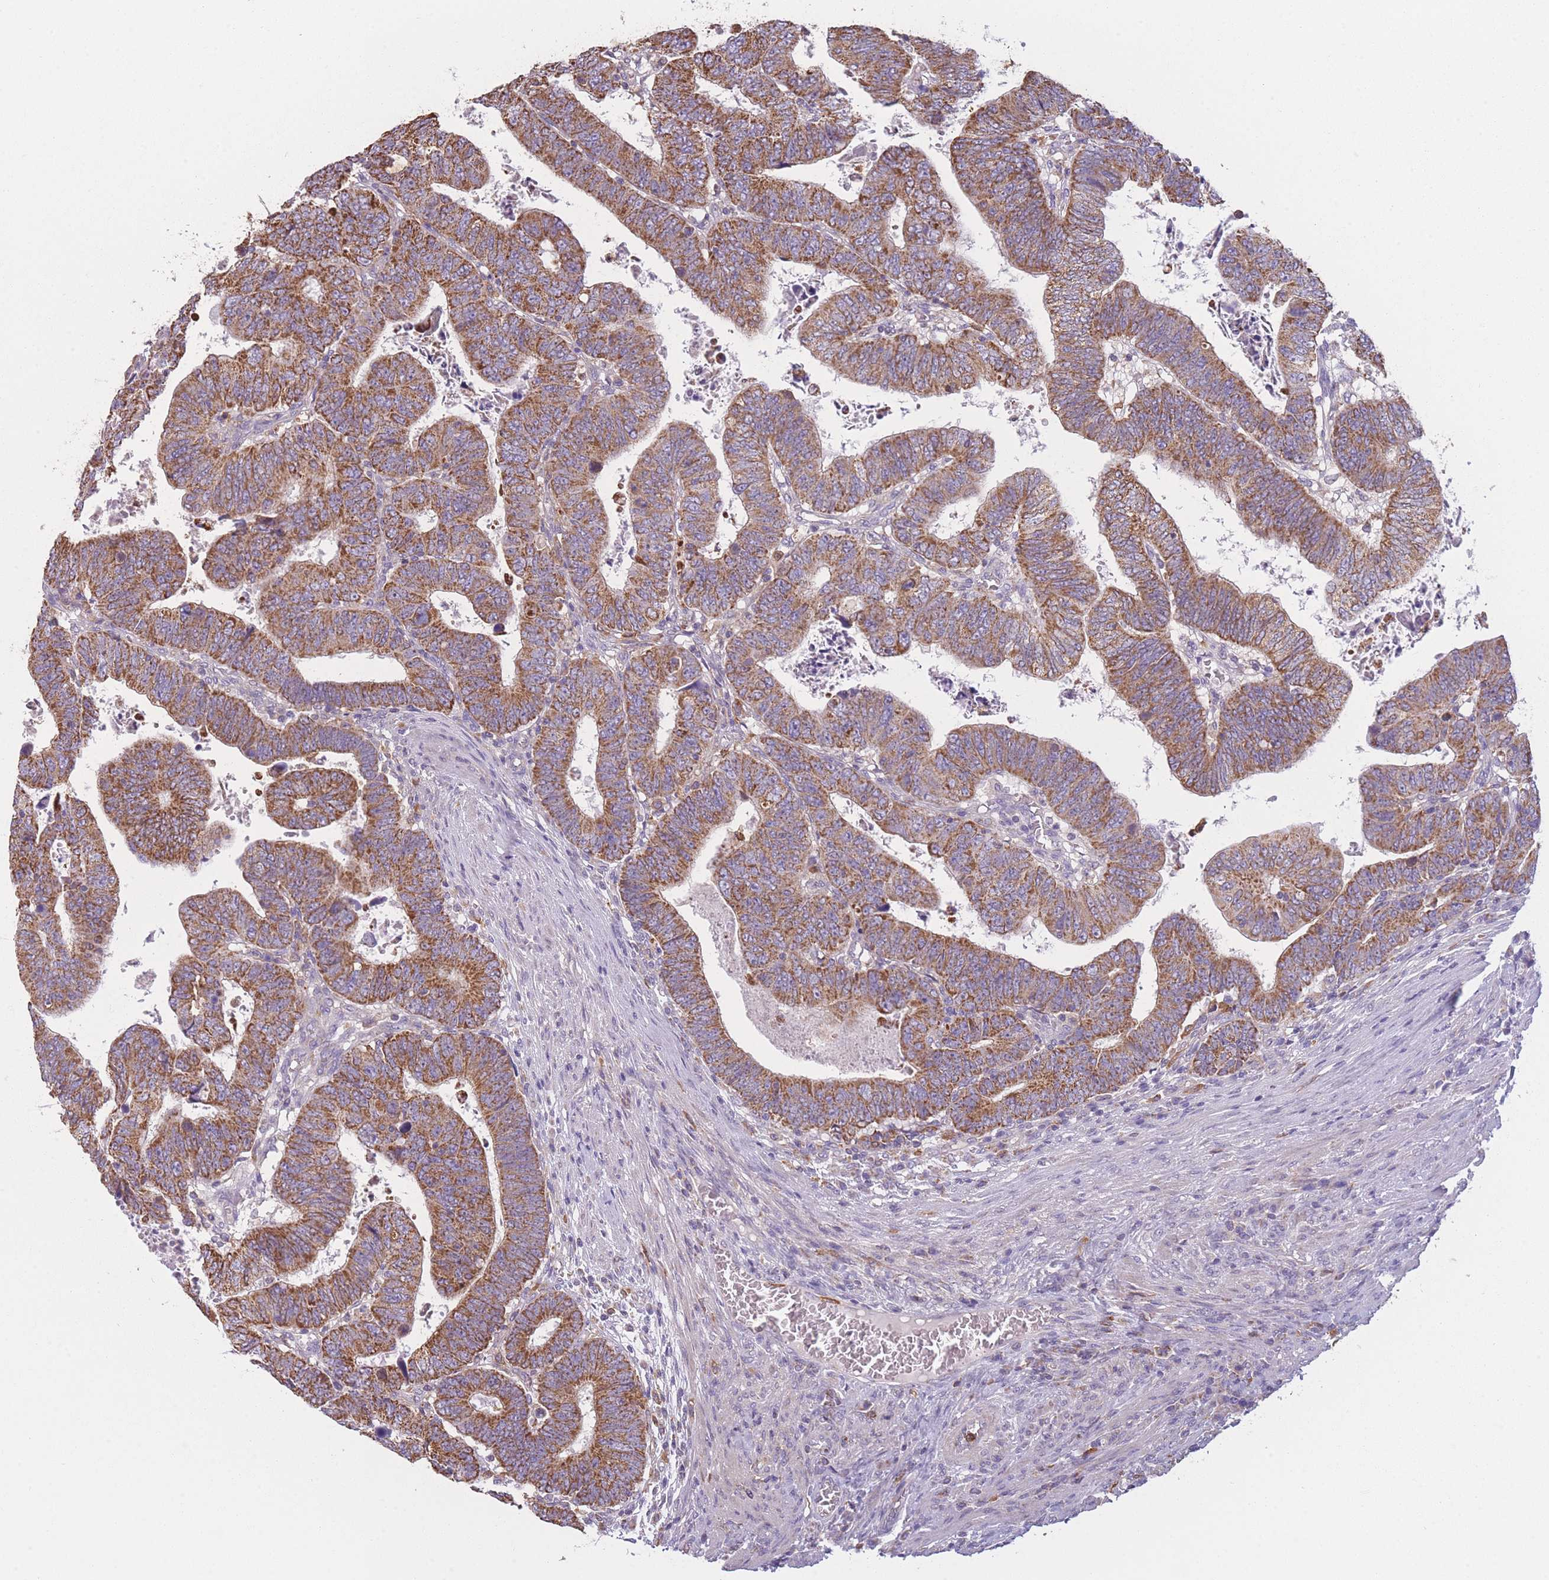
{"staining": {"intensity": "strong", "quantity": ">75%", "location": "cytoplasmic/membranous"}, "tissue": "colorectal cancer", "cell_type": "Tumor cells", "image_type": "cancer", "snomed": [{"axis": "morphology", "description": "Normal tissue, NOS"}, {"axis": "morphology", "description": "Adenocarcinoma, NOS"}, {"axis": "topography", "description": "Rectum"}], "caption": "Brown immunohistochemical staining in human adenocarcinoma (colorectal) shows strong cytoplasmic/membranous staining in about >75% of tumor cells.", "gene": "PRAM1", "patient": {"sex": "female", "age": 65}}